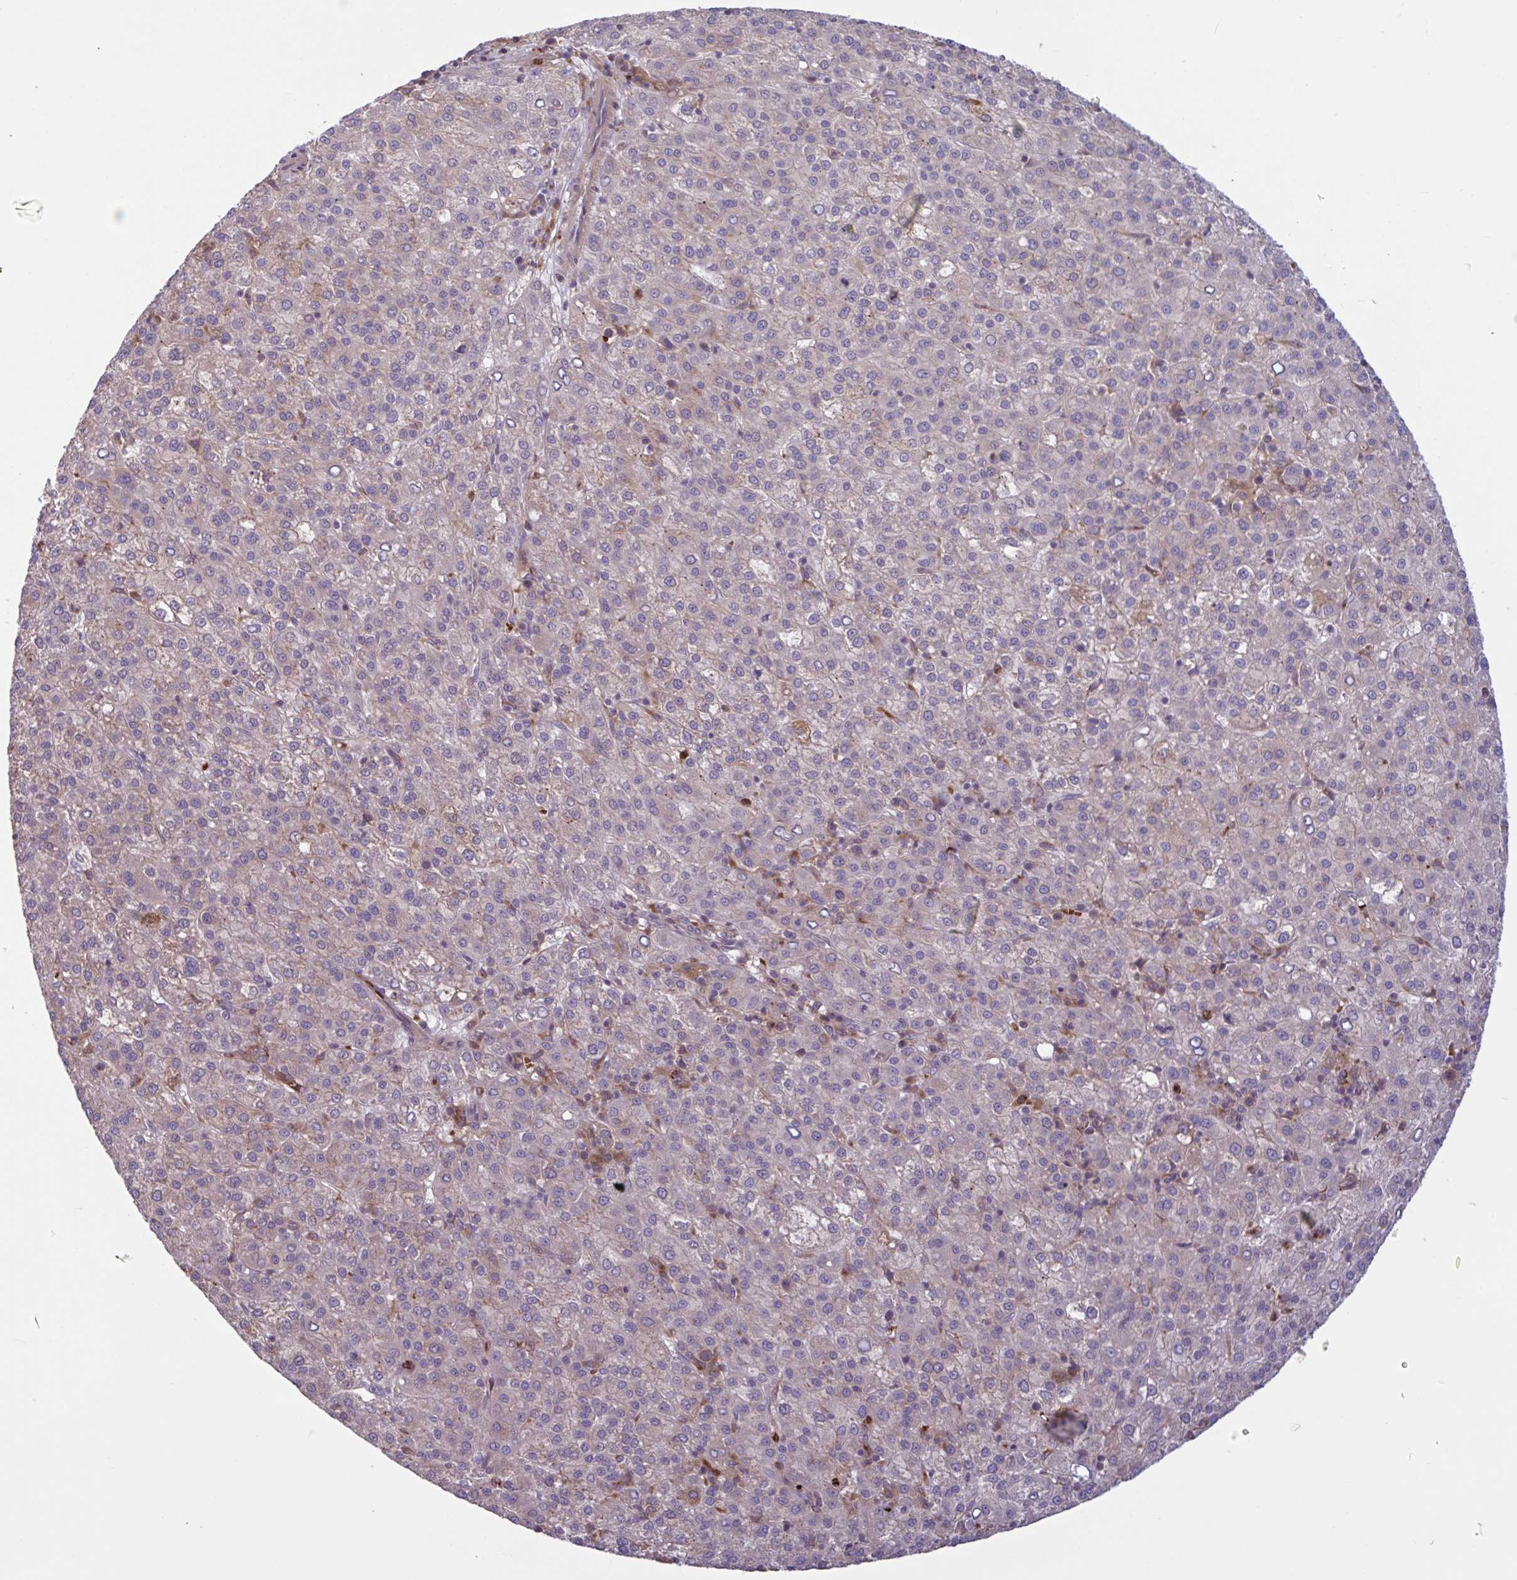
{"staining": {"intensity": "weak", "quantity": "<25%", "location": "cytoplasmic/membranous"}, "tissue": "liver cancer", "cell_type": "Tumor cells", "image_type": "cancer", "snomed": [{"axis": "morphology", "description": "Carcinoma, Hepatocellular, NOS"}, {"axis": "topography", "description": "Liver"}], "caption": "This is a histopathology image of immunohistochemistry staining of liver cancer (hepatocellular carcinoma), which shows no positivity in tumor cells.", "gene": "IL1R1", "patient": {"sex": "female", "age": 58}}